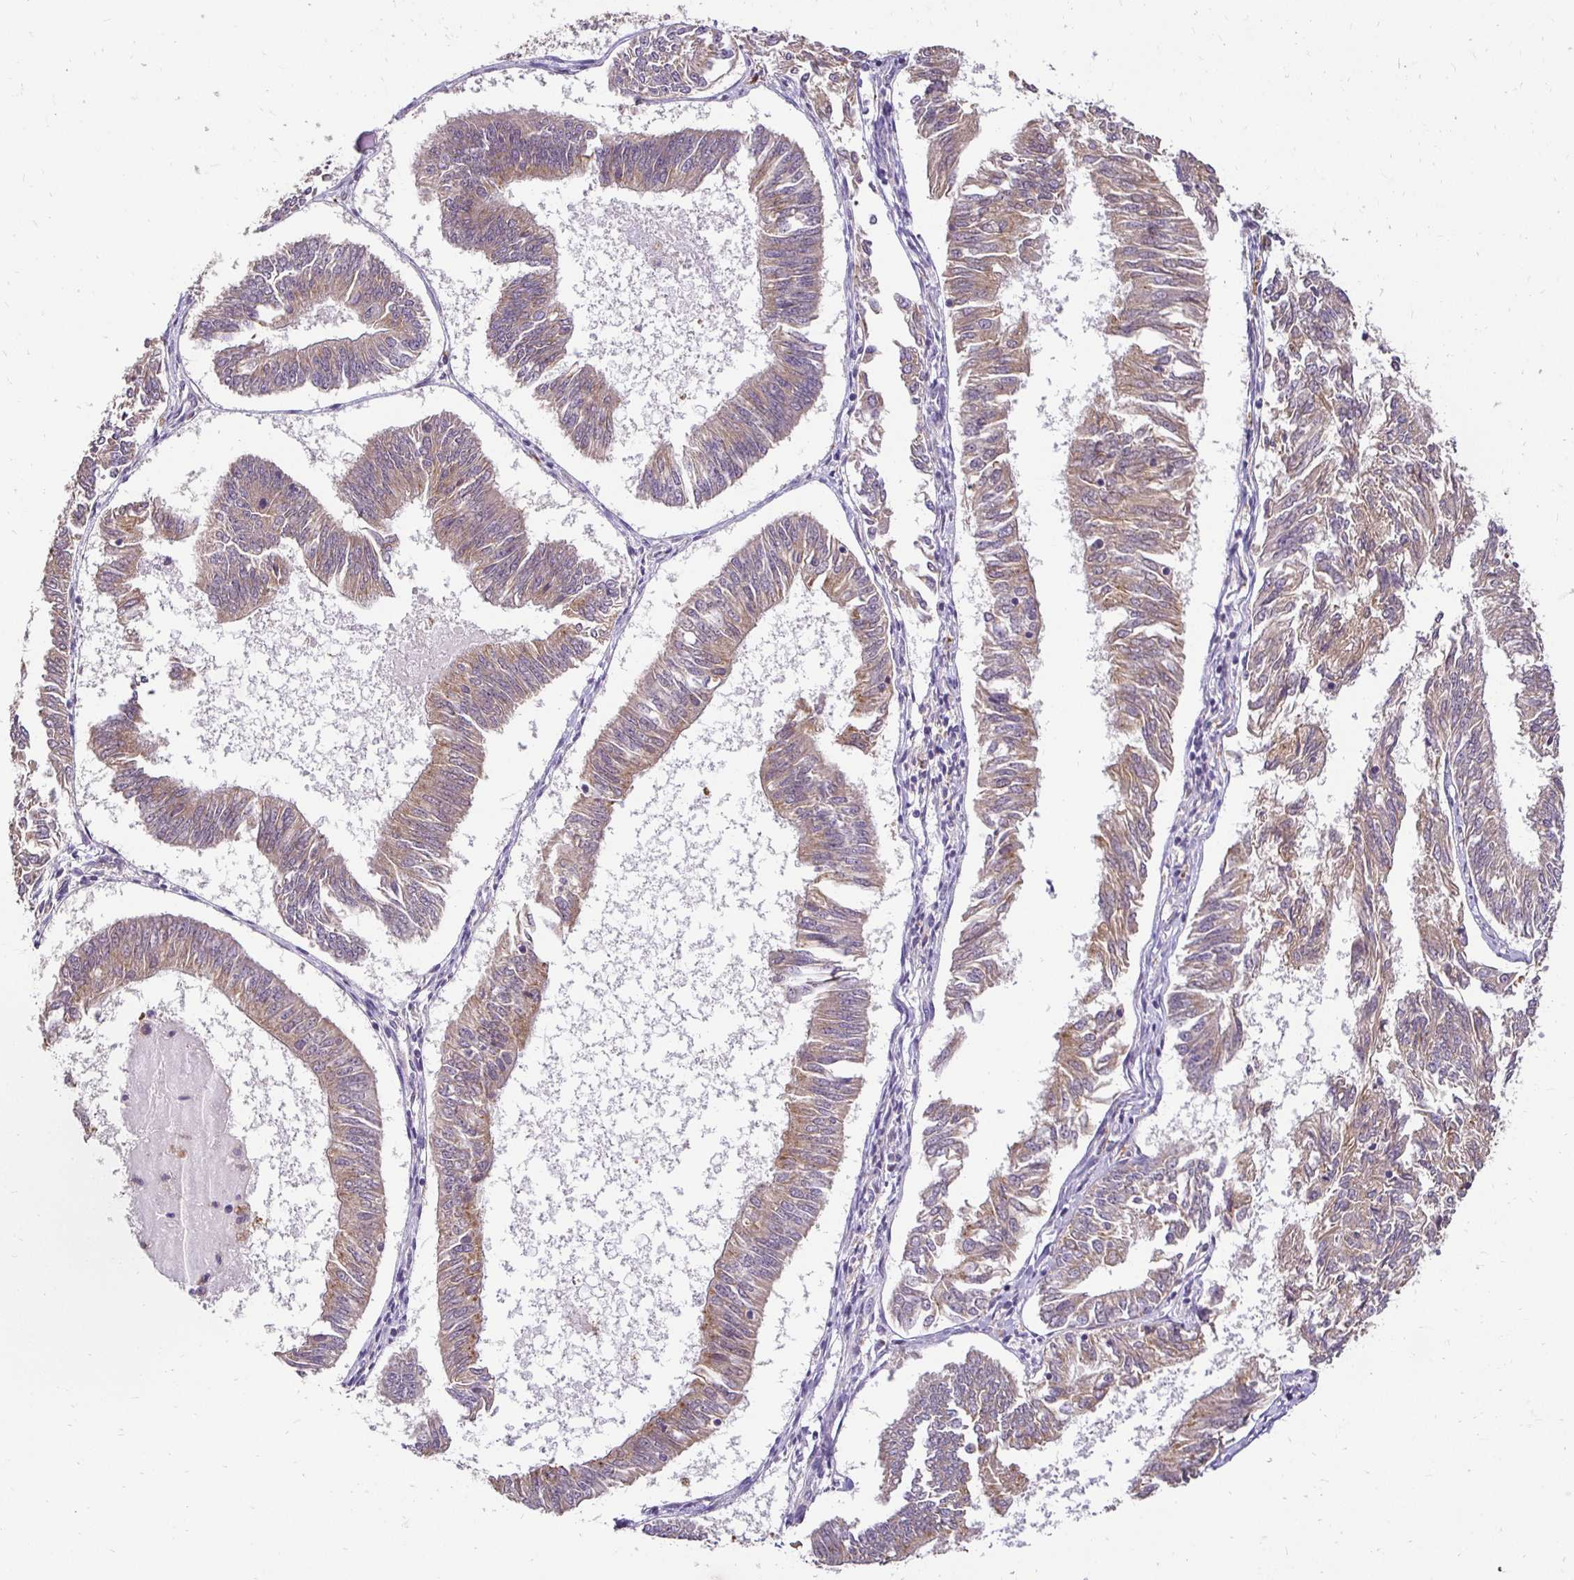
{"staining": {"intensity": "moderate", "quantity": ">75%", "location": "cytoplasmic/membranous"}, "tissue": "endometrial cancer", "cell_type": "Tumor cells", "image_type": "cancer", "snomed": [{"axis": "morphology", "description": "Adenocarcinoma, NOS"}, {"axis": "topography", "description": "Endometrium"}], "caption": "Moderate cytoplasmic/membranous staining for a protein is present in about >75% of tumor cells of endometrial cancer (adenocarcinoma) using immunohistochemistry (IHC).", "gene": "RHEBL1", "patient": {"sex": "female", "age": 58}}